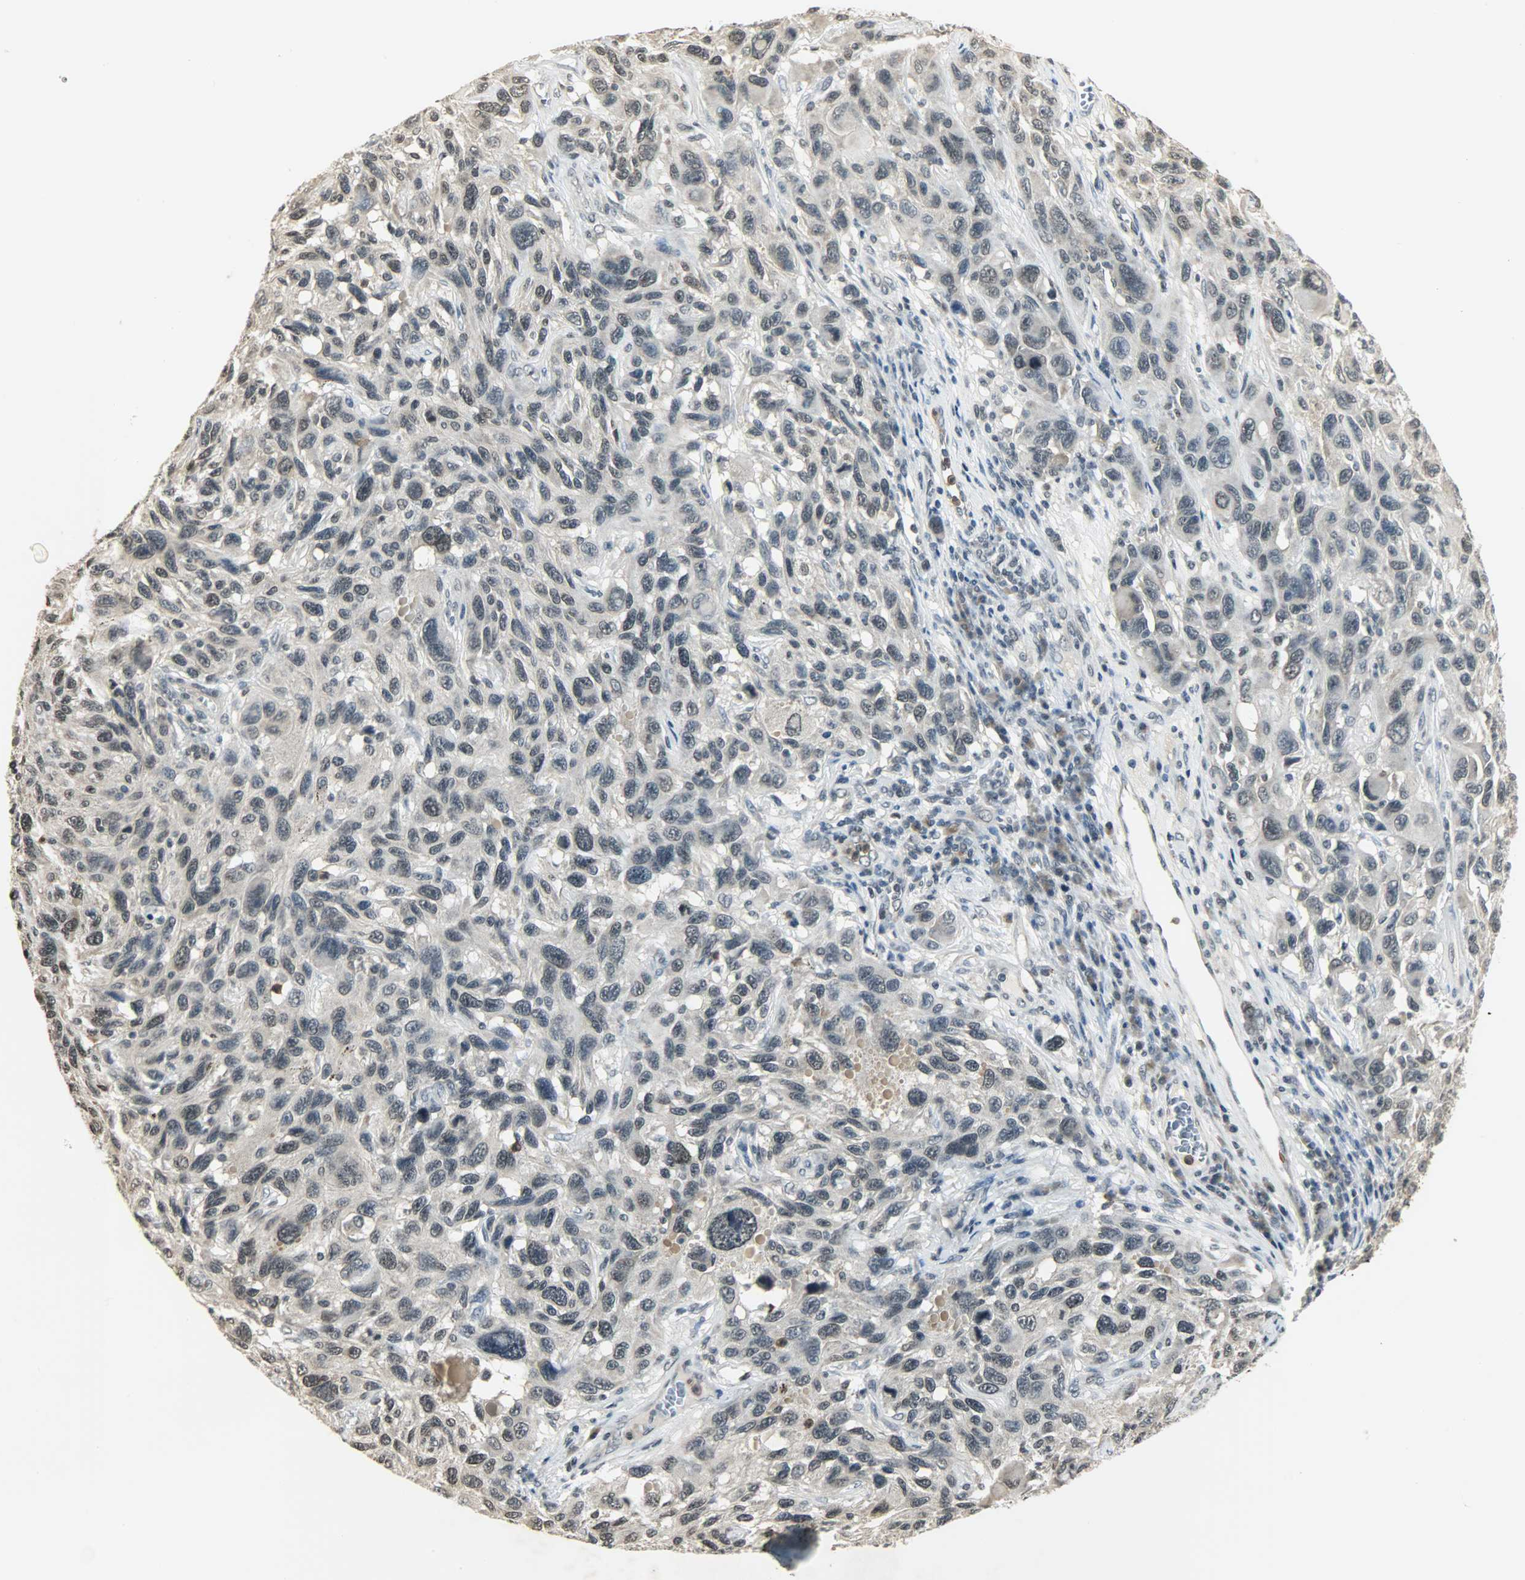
{"staining": {"intensity": "weak", "quantity": "<25%", "location": "nuclear"}, "tissue": "melanoma", "cell_type": "Tumor cells", "image_type": "cancer", "snomed": [{"axis": "morphology", "description": "Malignant melanoma, NOS"}, {"axis": "topography", "description": "Skin"}], "caption": "This is an immunohistochemistry (IHC) micrograph of human melanoma. There is no staining in tumor cells.", "gene": "SMARCA5", "patient": {"sex": "male", "age": 53}}